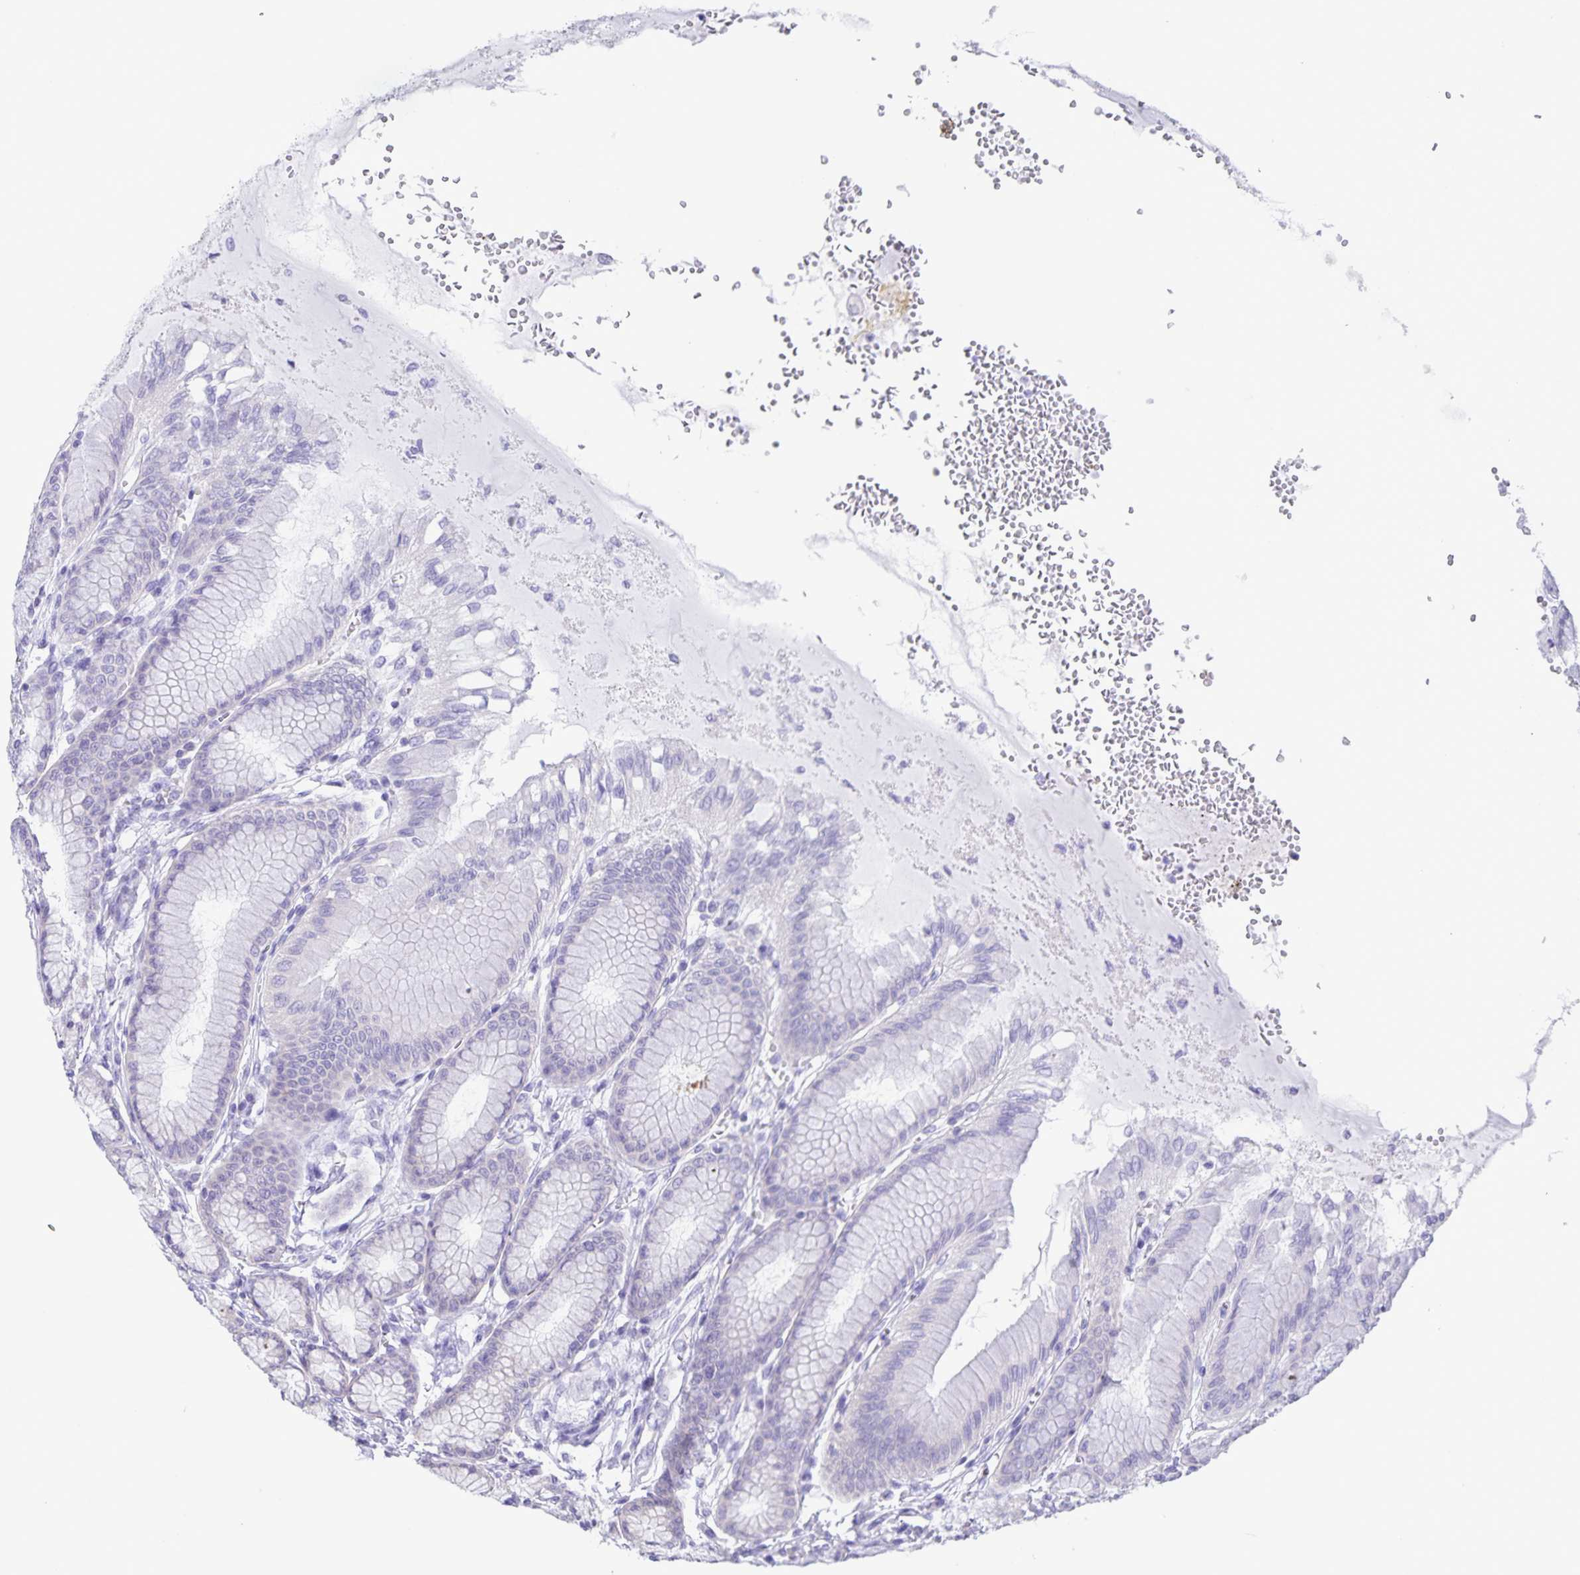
{"staining": {"intensity": "negative", "quantity": "none", "location": "none"}, "tissue": "stomach", "cell_type": "Glandular cells", "image_type": "normal", "snomed": [{"axis": "morphology", "description": "Normal tissue, NOS"}, {"axis": "topography", "description": "Stomach"}, {"axis": "topography", "description": "Stomach, lower"}], "caption": "DAB (3,3'-diaminobenzidine) immunohistochemical staining of normal human stomach demonstrates no significant positivity in glandular cells.", "gene": "CAPSL", "patient": {"sex": "male", "age": 76}}